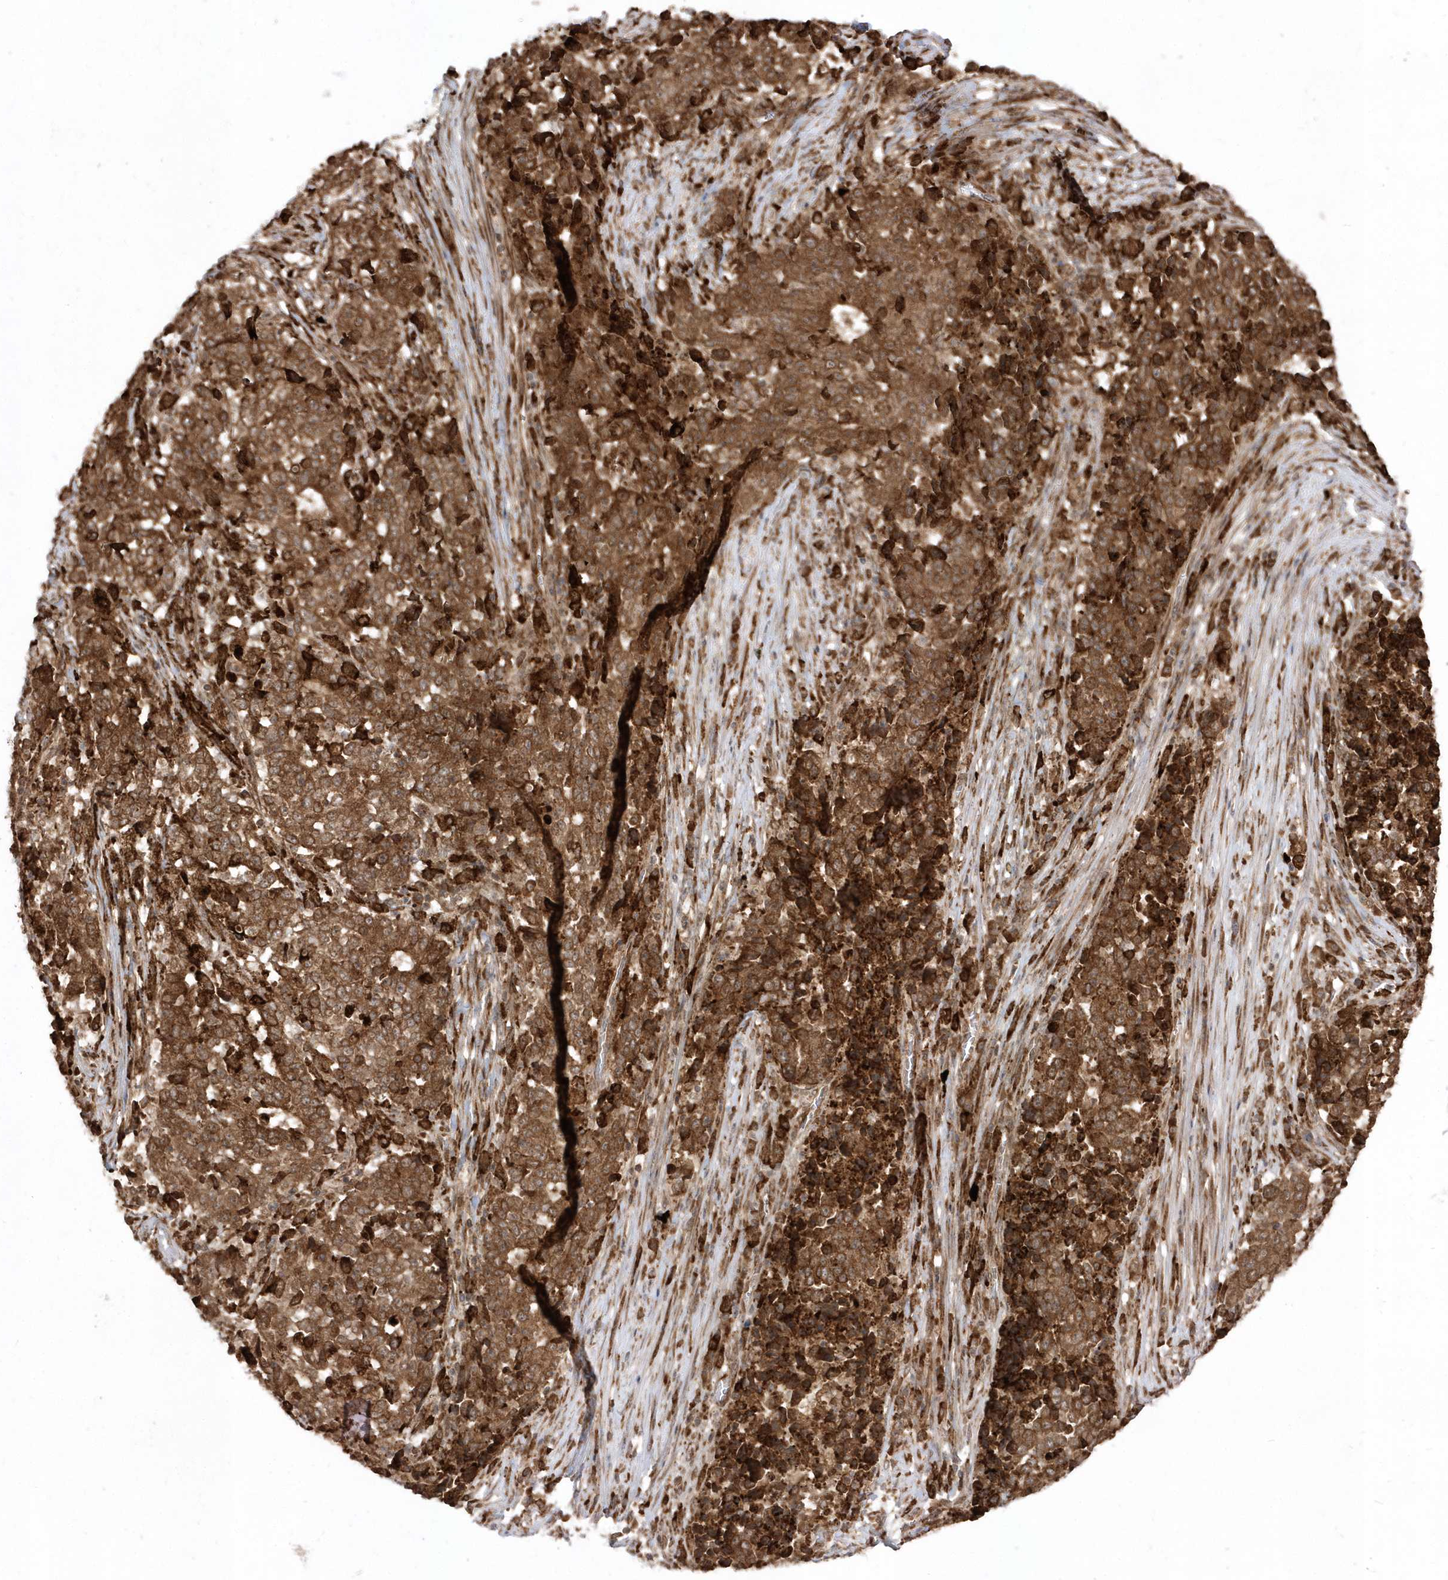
{"staining": {"intensity": "strong", "quantity": ">75%", "location": "cytoplasmic/membranous"}, "tissue": "stomach cancer", "cell_type": "Tumor cells", "image_type": "cancer", "snomed": [{"axis": "morphology", "description": "Adenocarcinoma, NOS"}, {"axis": "topography", "description": "Stomach"}], "caption": "Protein expression analysis of human stomach cancer (adenocarcinoma) reveals strong cytoplasmic/membranous expression in approximately >75% of tumor cells.", "gene": "EPC2", "patient": {"sex": "male", "age": 59}}